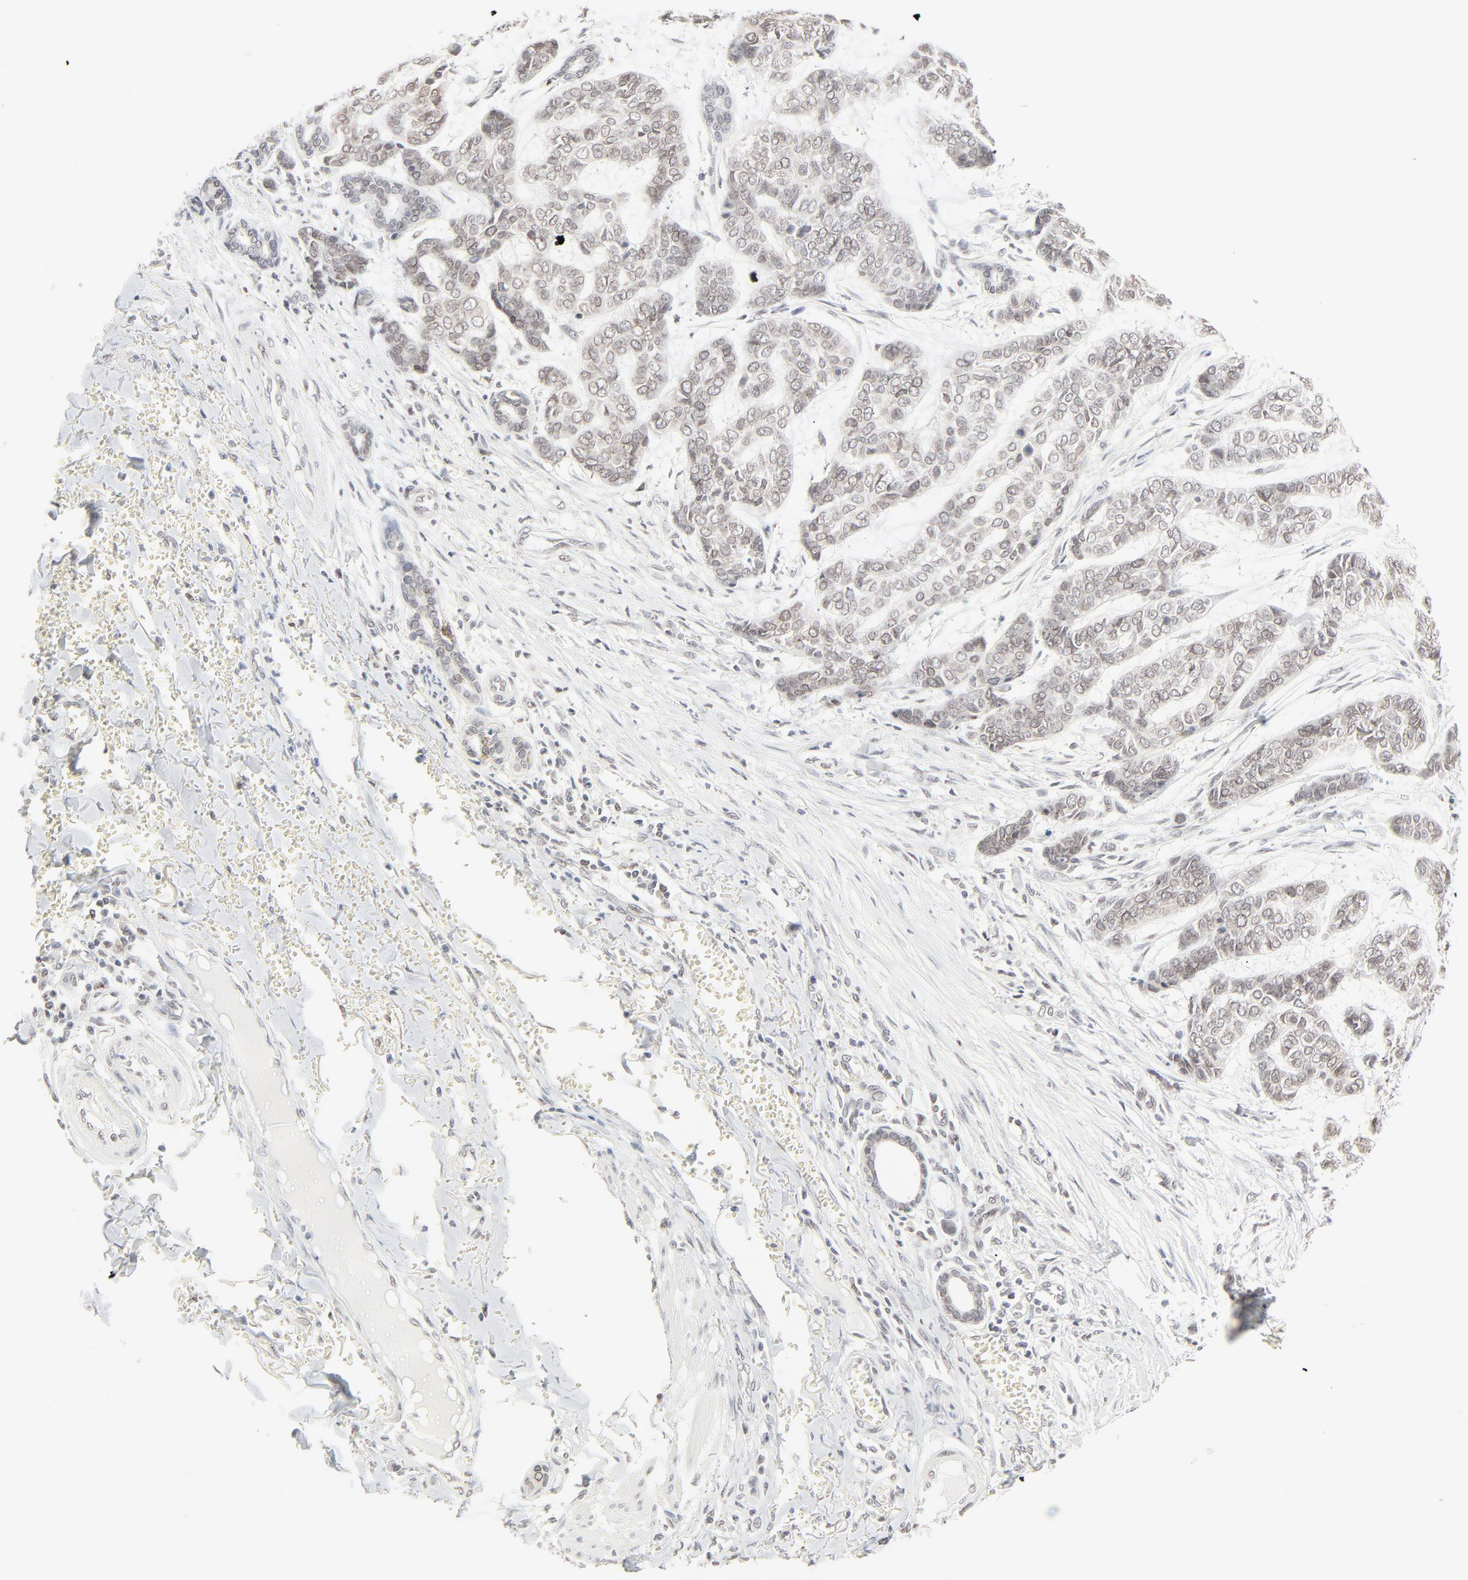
{"staining": {"intensity": "weak", "quantity": "25%-75%", "location": "cytoplasmic/membranous,nuclear"}, "tissue": "skin cancer", "cell_type": "Tumor cells", "image_type": "cancer", "snomed": [{"axis": "morphology", "description": "Basal cell carcinoma"}, {"axis": "topography", "description": "Skin"}], "caption": "Immunohistochemistry (IHC) micrograph of human skin cancer (basal cell carcinoma) stained for a protein (brown), which displays low levels of weak cytoplasmic/membranous and nuclear expression in approximately 25%-75% of tumor cells.", "gene": "MAD1L1", "patient": {"sex": "female", "age": 64}}